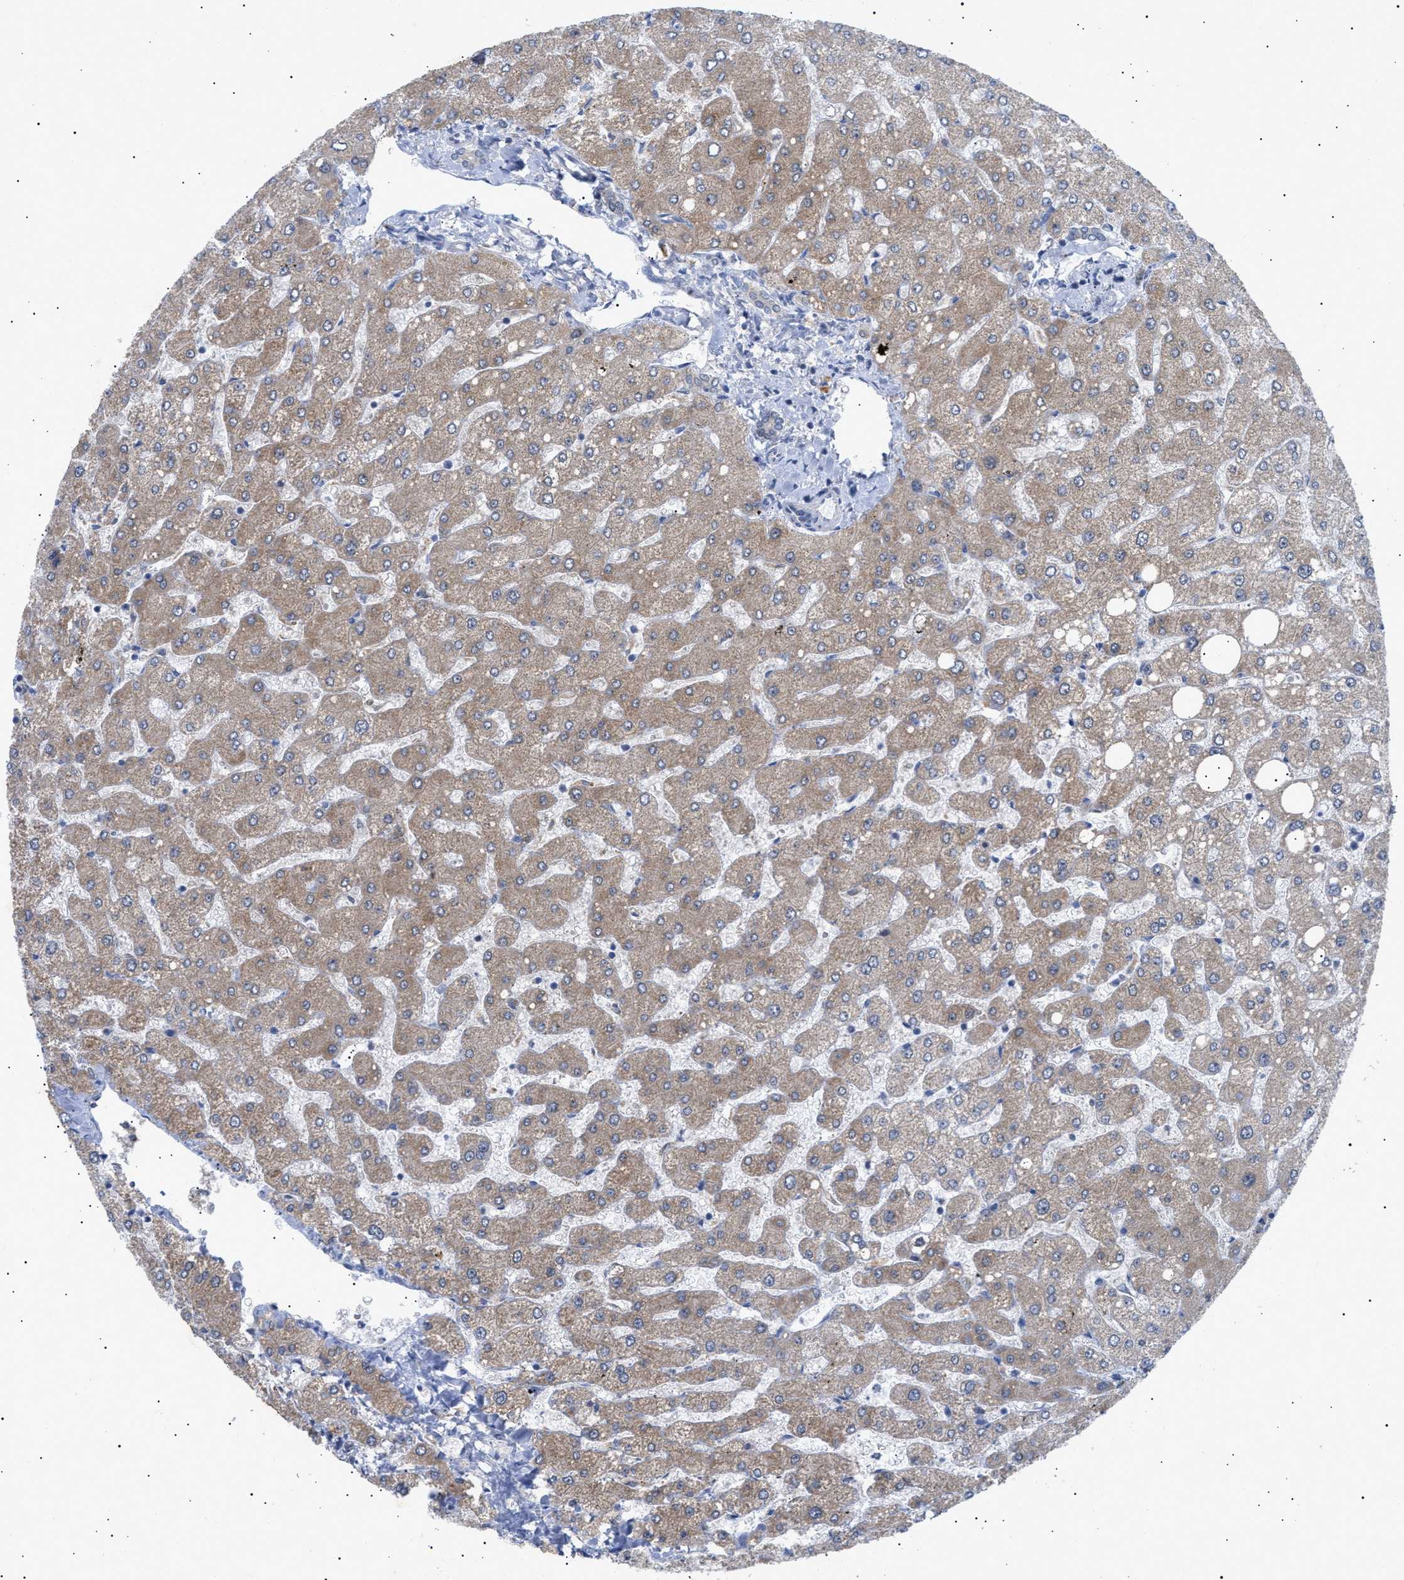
{"staining": {"intensity": "weak", "quantity": ">75%", "location": "cytoplasmic/membranous"}, "tissue": "liver", "cell_type": "Cholangiocytes", "image_type": "normal", "snomed": [{"axis": "morphology", "description": "Normal tissue, NOS"}, {"axis": "topography", "description": "Liver"}], "caption": "Immunohistochemical staining of unremarkable liver displays >75% levels of weak cytoplasmic/membranous protein staining in approximately >75% of cholangiocytes. Nuclei are stained in blue.", "gene": "SIRT5", "patient": {"sex": "male", "age": 55}}